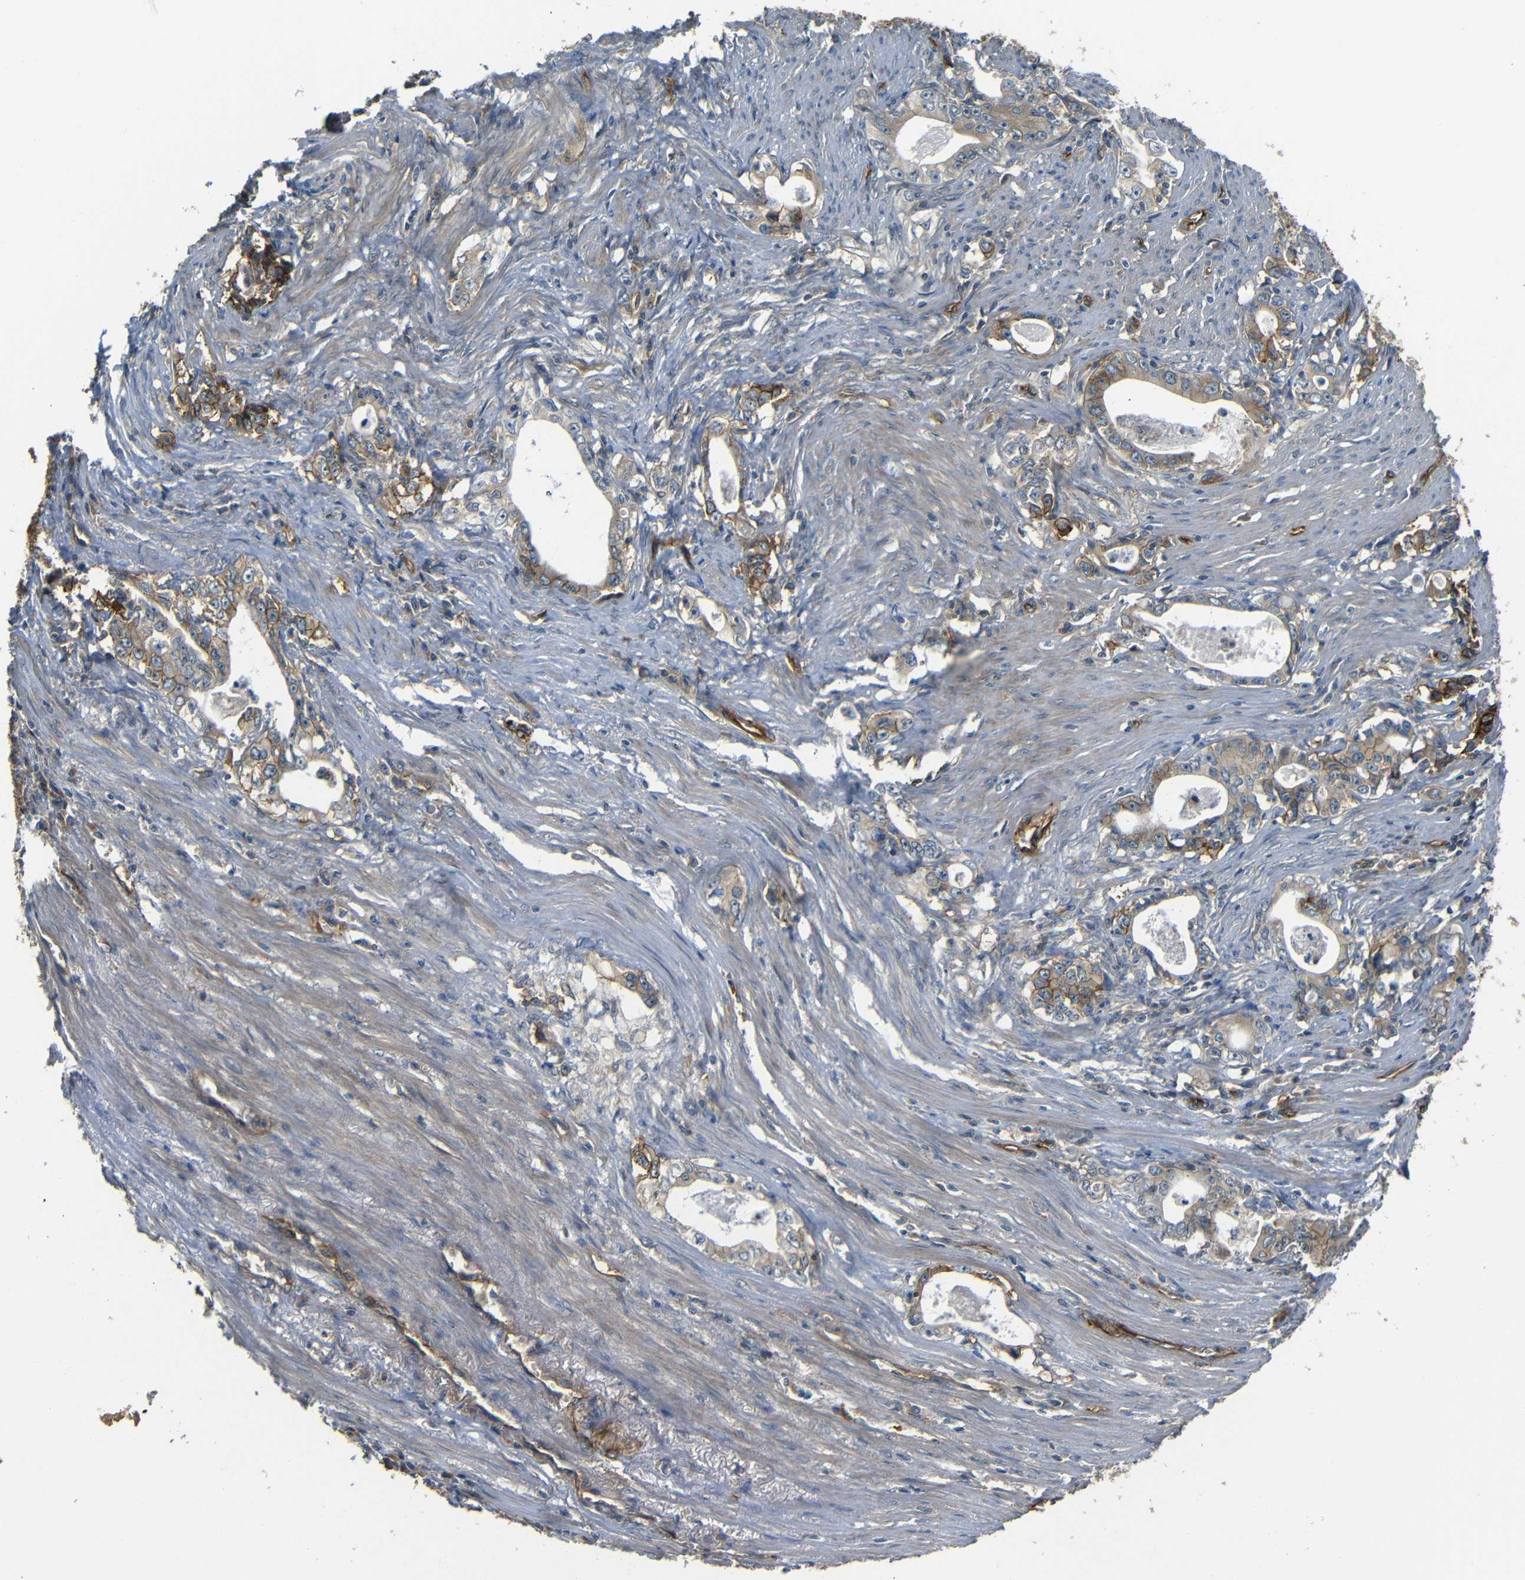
{"staining": {"intensity": "strong", "quantity": "<25%", "location": "cytoplasmic/membranous"}, "tissue": "stomach cancer", "cell_type": "Tumor cells", "image_type": "cancer", "snomed": [{"axis": "morphology", "description": "Adenocarcinoma, NOS"}, {"axis": "topography", "description": "Stomach, lower"}], "caption": "Stomach cancer stained with a brown dye demonstrates strong cytoplasmic/membranous positive staining in approximately <25% of tumor cells.", "gene": "RELL1", "patient": {"sex": "female", "age": 72}}